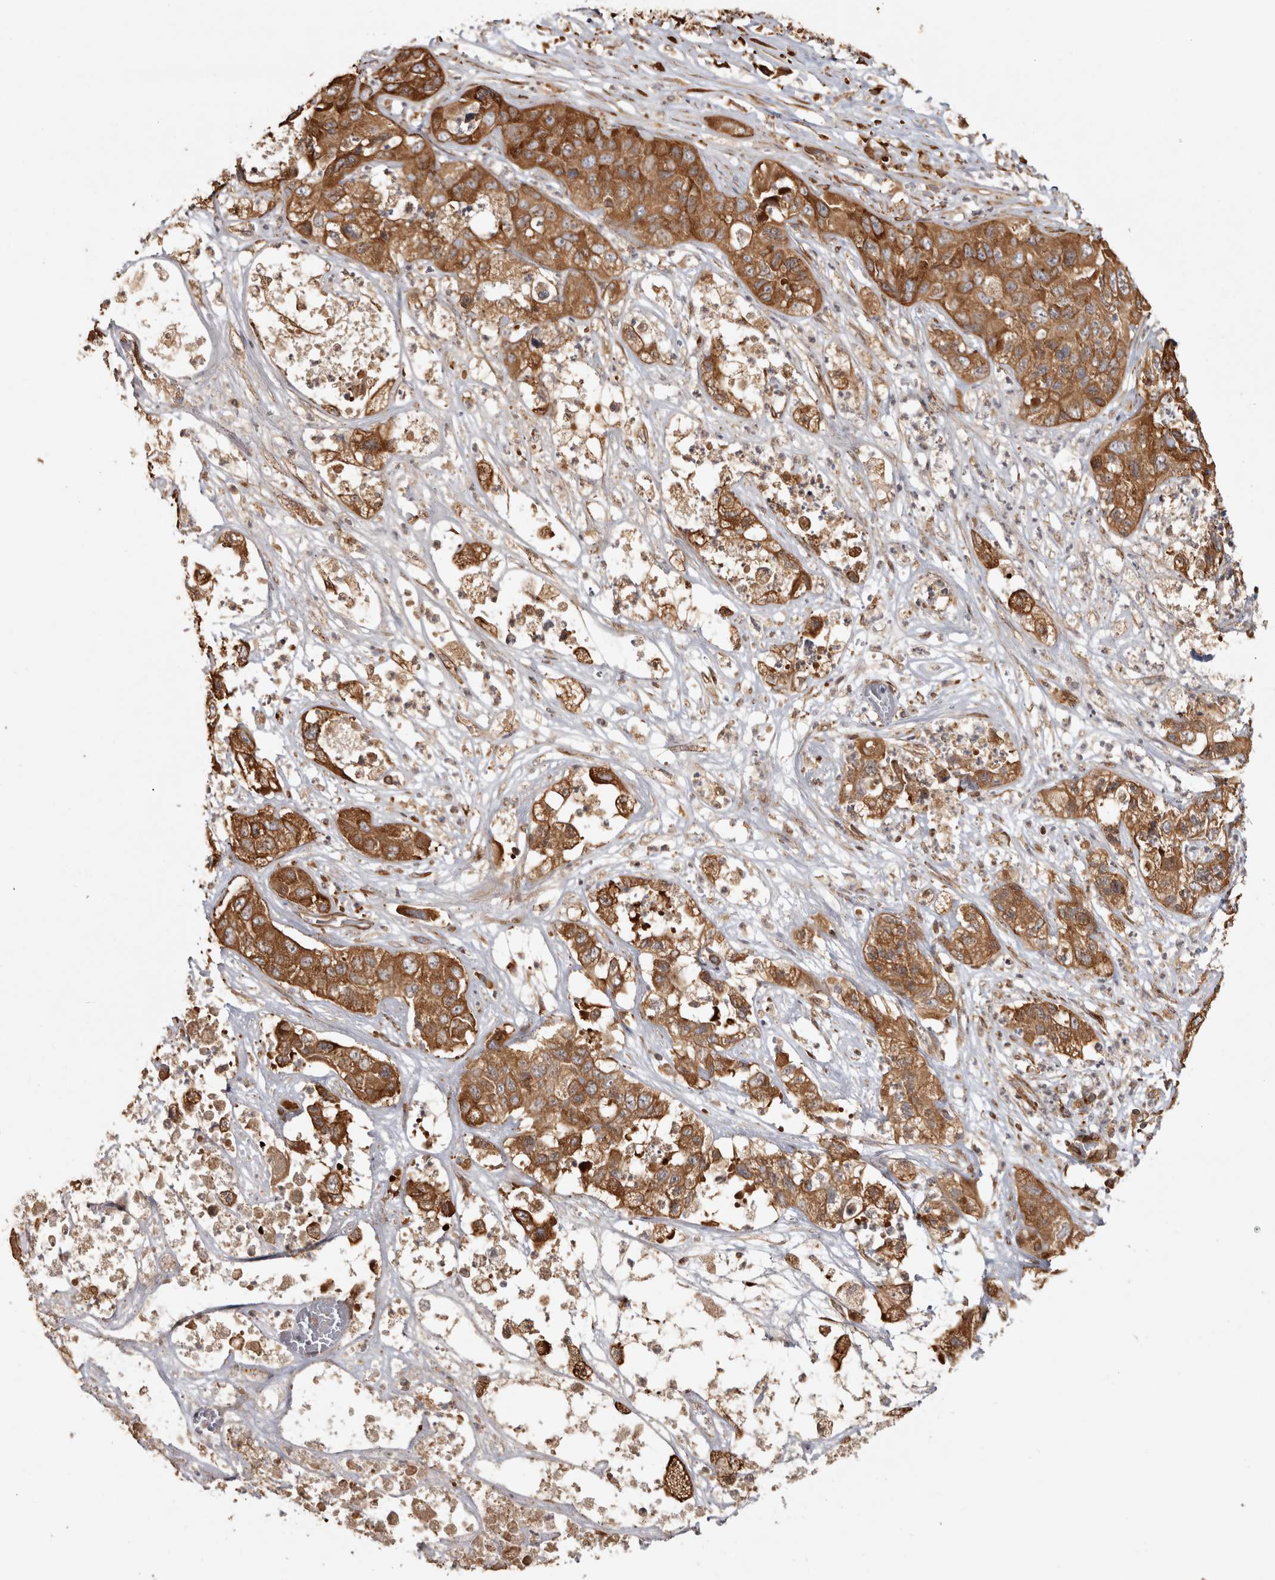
{"staining": {"intensity": "strong", "quantity": ">75%", "location": "cytoplasmic/membranous"}, "tissue": "pancreatic cancer", "cell_type": "Tumor cells", "image_type": "cancer", "snomed": [{"axis": "morphology", "description": "Adenocarcinoma, NOS"}, {"axis": "topography", "description": "Pancreas"}], "caption": "Pancreatic adenocarcinoma stained for a protein (brown) exhibits strong cytoplasmic/membranous positive expression in approximately >75% of tumor cells.", "gene": "CAMSAP2", "patient": {"sex": "female", "age": 78}}